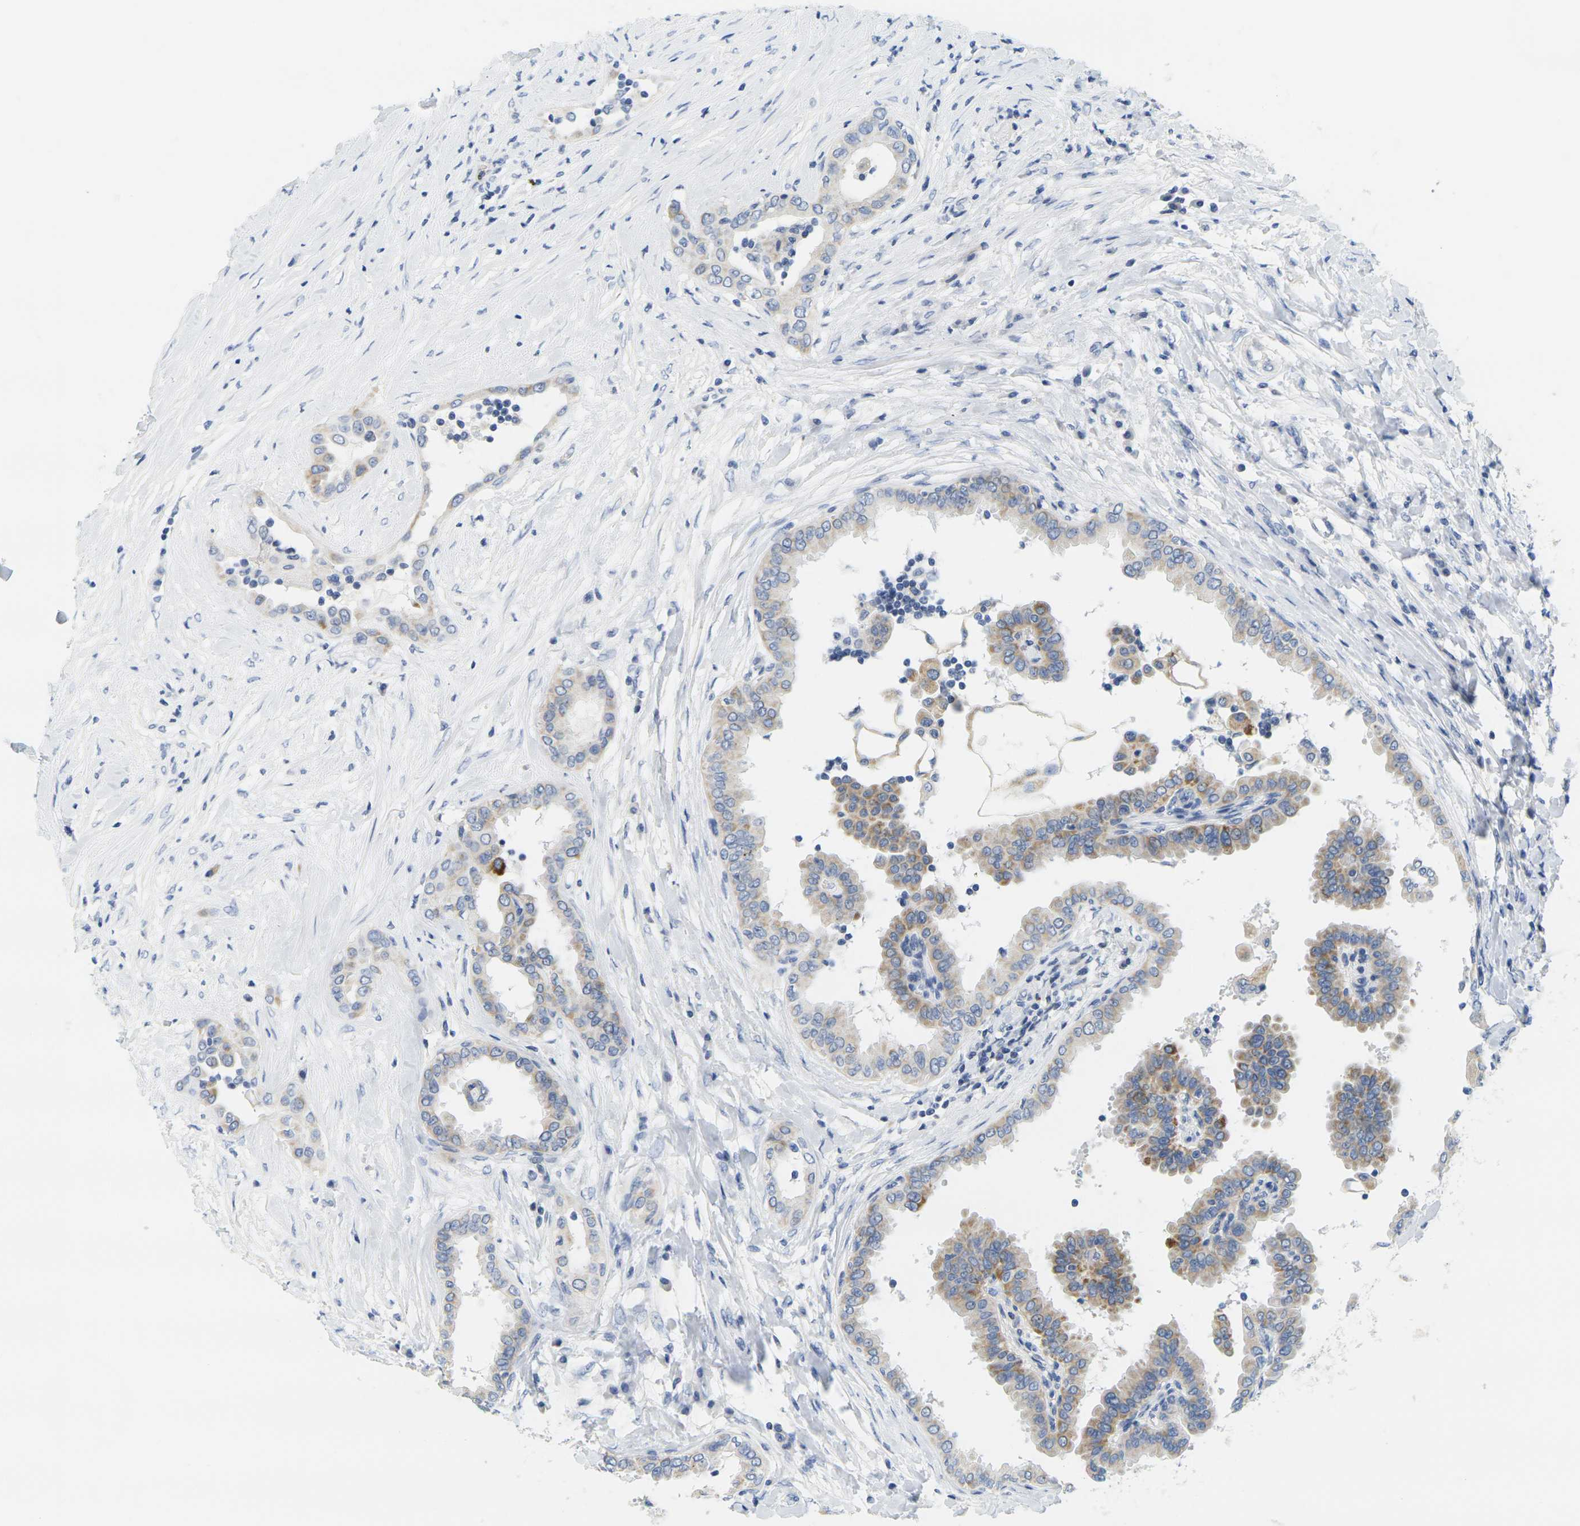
{"staining": {"intensity": "moderate", "quantity": "<25%", "location": "cytoplasmic/membranous"}, "tissue": "thyroid cancer", "cell_type": "Tumor cells", "image_type": "cancer", "snomed": [{"axis": "morphology", "description": "Papillary adenocarcinoma, NOS"}, {"axis": "topography", "description": "Thyroid gland"}], "caption": "Papillary adenocarcinoma (thyroid) stained with a brown dye displays moderate cytoplasmic/membranous positive staining in about <25% of tumor cells.", "gene": "KLK5", "patient": {"sex": "male", "age": 33}}